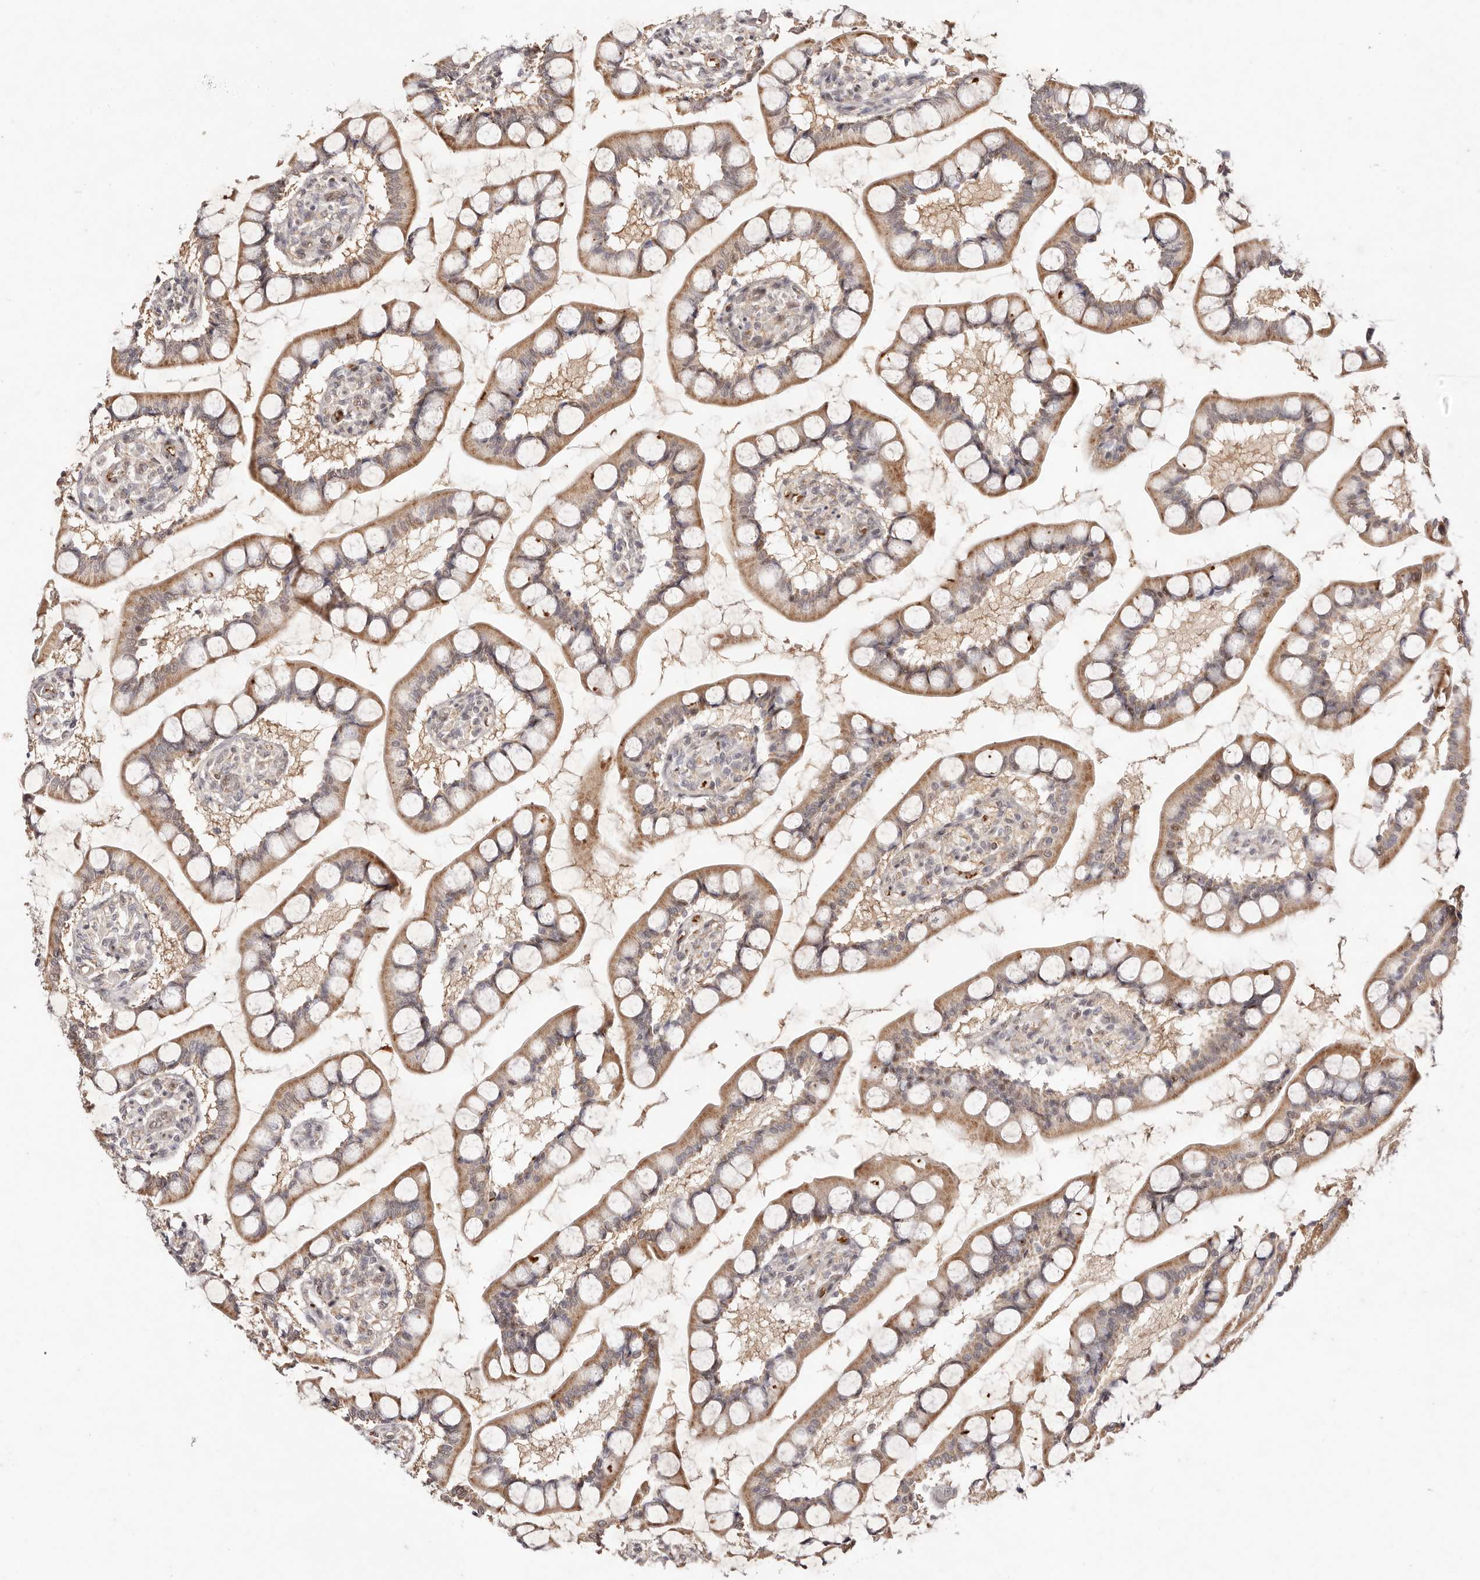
{"staining": {"intensity": "moderate", "quantity": ">75%", "location": "cytoplasmic/membranous"}, "tissue": "small intestine", "cell_type": "Glandular cells", "image_type": "normal", "snomed": [{"axis": "morphology", "description": "Normal tissue, NOS"}, {"axis": "topography", "description": "Small intestine"}], "caption": "Glandular cells demonstrate medium levels of moderate cytoplasmic/membranous positivity in approximately >75% of cells in unremarkable human small intestine. The protein is shown in brown color, while the nuclei are stained blue.", "gene": "WRN", "patient": {"sex": "male", "age": 52}}